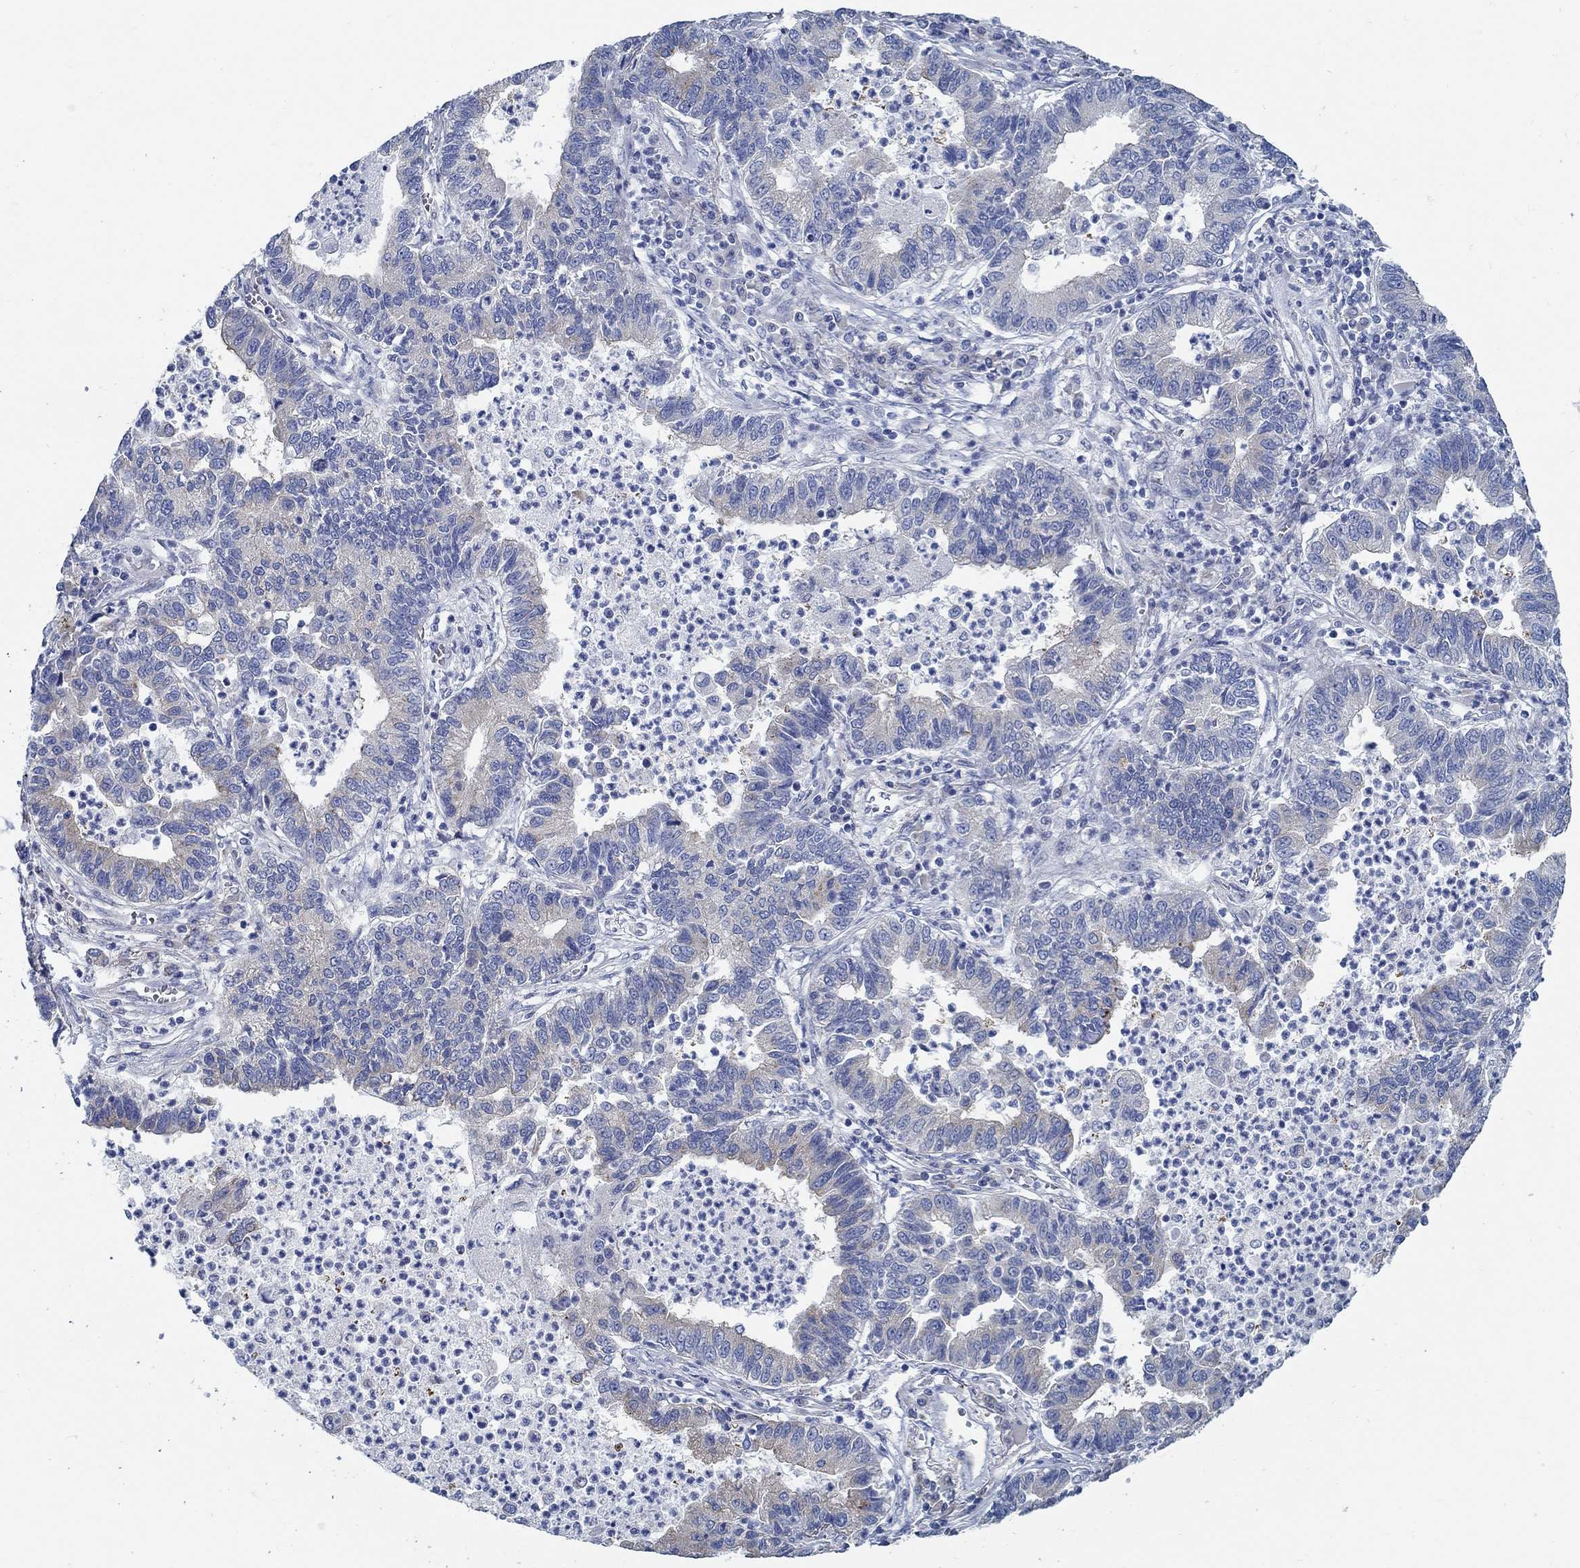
{"staining": {"intensity": "weak", "quantity": "<25%", "location": "cytoplasmic/membranous"}, "tissue": "lung cancer", "cell_type": "Tumor cells", "image_type": "cancer", "snomed": [{"axis": "morphology", "description": "Adenocarcinoma, NOS"}, {"axis": "topography", "description": "Lung"}], "caption": "Lung cancer stained for a protein using immunohistochemistry exhibits no staining tumor cells.", "gene": "C15orf39", "patient": {"sex": "female", "age": 57}}